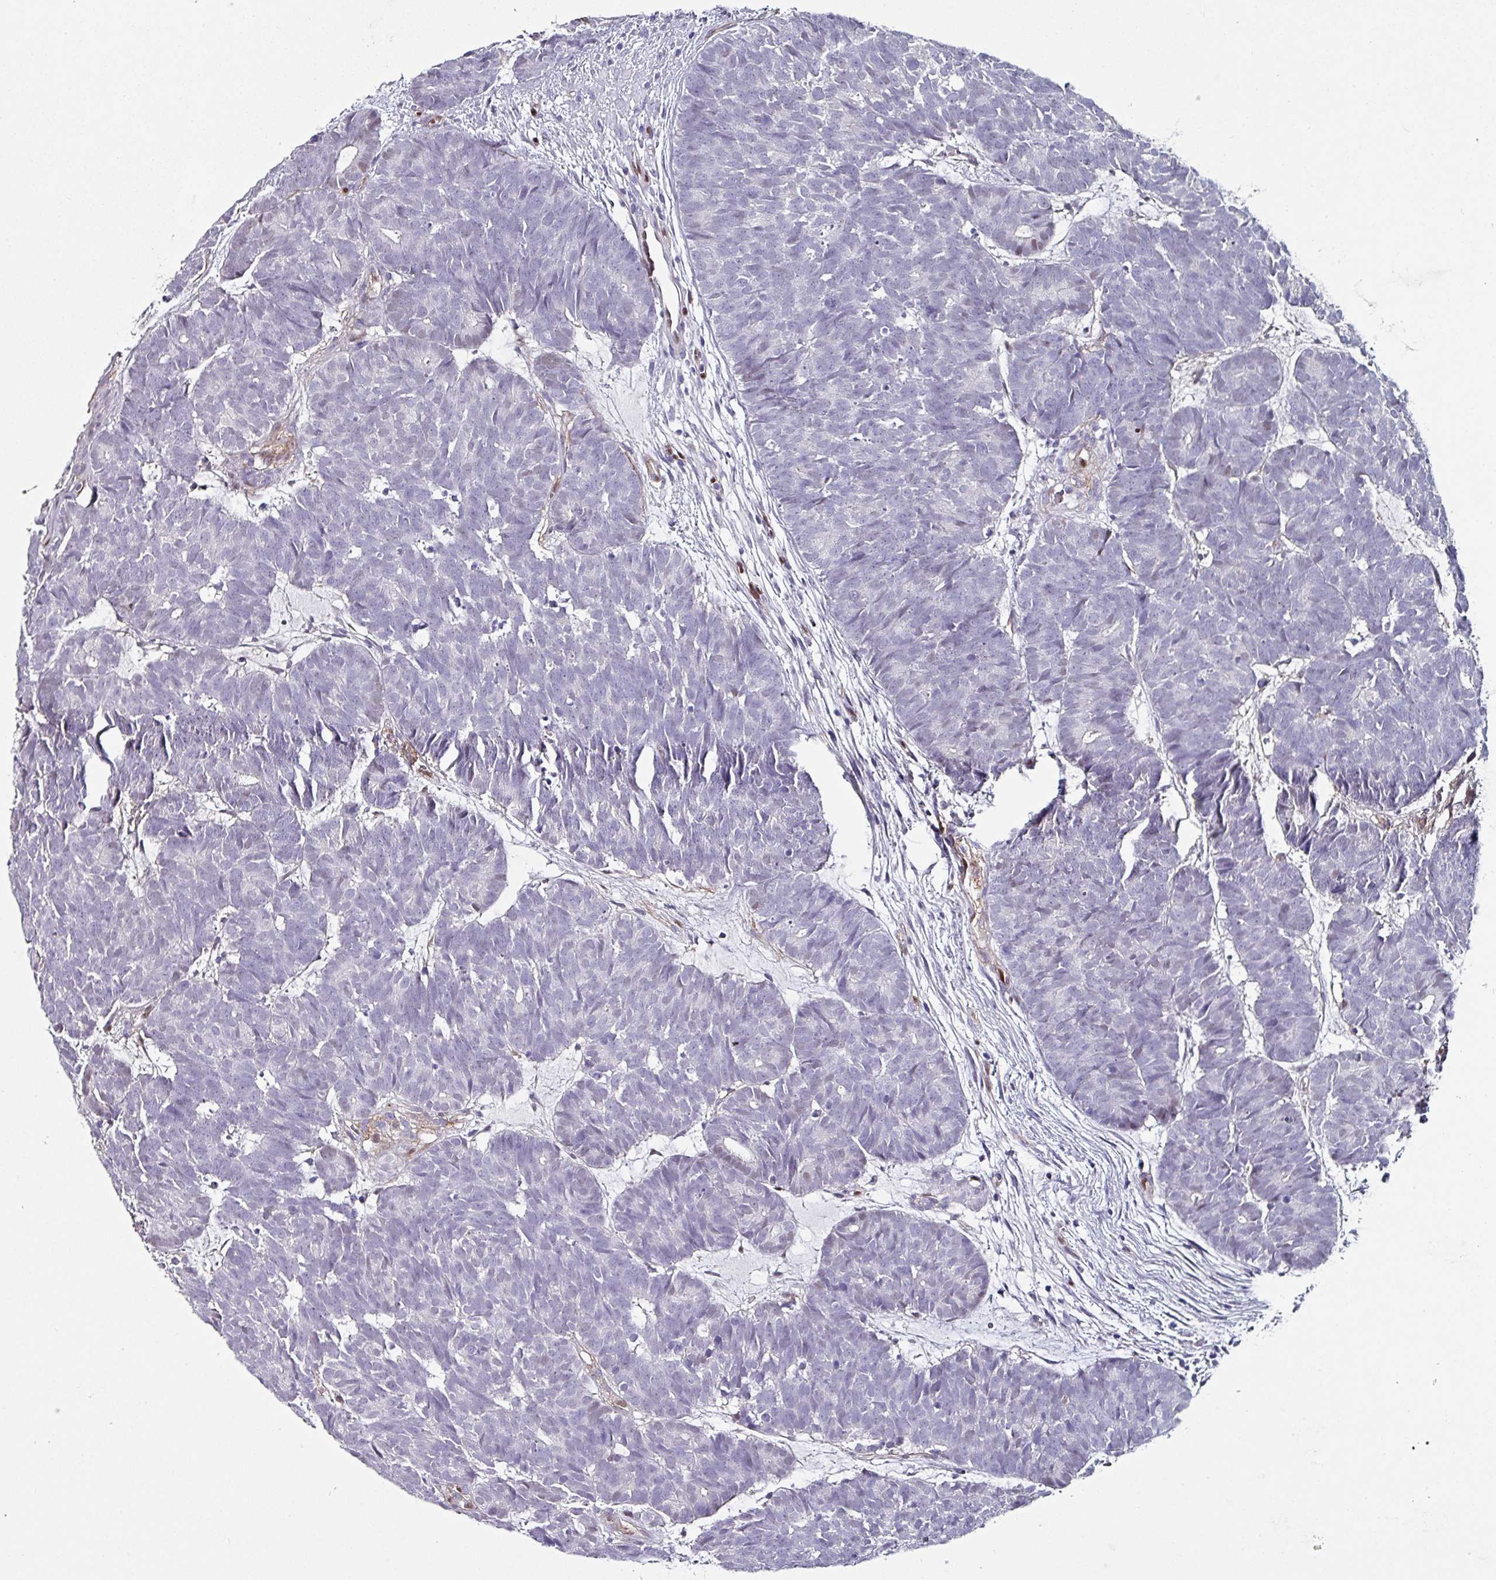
{"staining": {"intensity": "negative", "quantity": "none", "location": "none"}, "tissue": "head and neck cancer", "cell_type": "Tumor cells", "image_type": "cancer", "snomed": [{"axis": "morphology", "description": "Adenocarcinoma, NOS"}, {"axis": "topography", "description": "Head-Neck"}], "caption": "Tumor cells are negative for brown protein staining in head and neck cancer (adenocarcinoma).", "gene": "ZNF816-ZNF321P", "patient": {"sex": "female", "age": 81}}